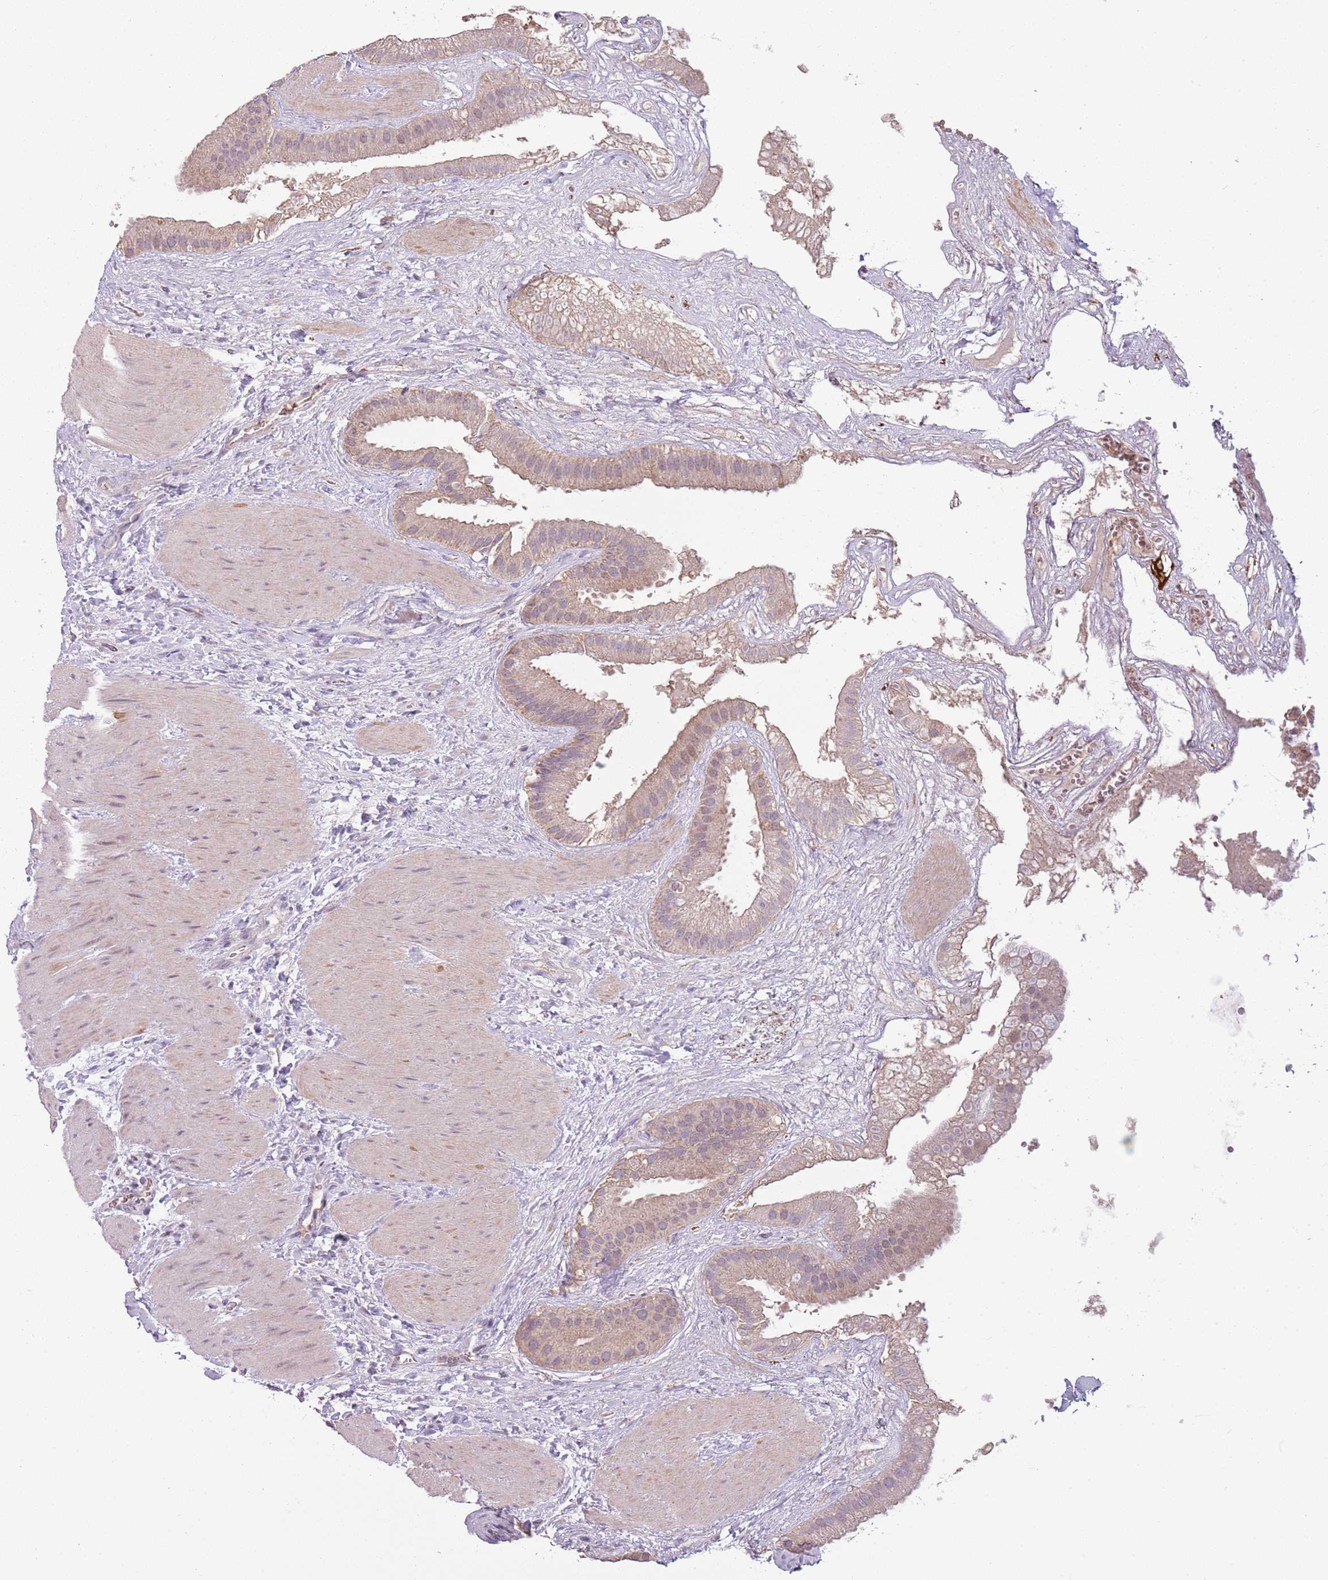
{"staining": {"intensity": "moderate", "quantity": ">75%", "location": "cytoplasmic/membranous"}, "tissue": "gallbladder", "cell_type": "Glandular cells", "image_type": "normal", "snomed": [{"axis": "morphology", "description": "Normal tissue, NOS"}, {"axis": "topography", "description": "Gallbladder"}], "caption": "Gallbladder stained with DAB (3,3'-diaminobenzidine) immunohistochemistry (IHC) displays medium levels of moderate cytoplasmic/membranous staining in about >75% of glandular cells.", "gene": "TEKT4", "patient": {"sex": "male", "age": 55}}